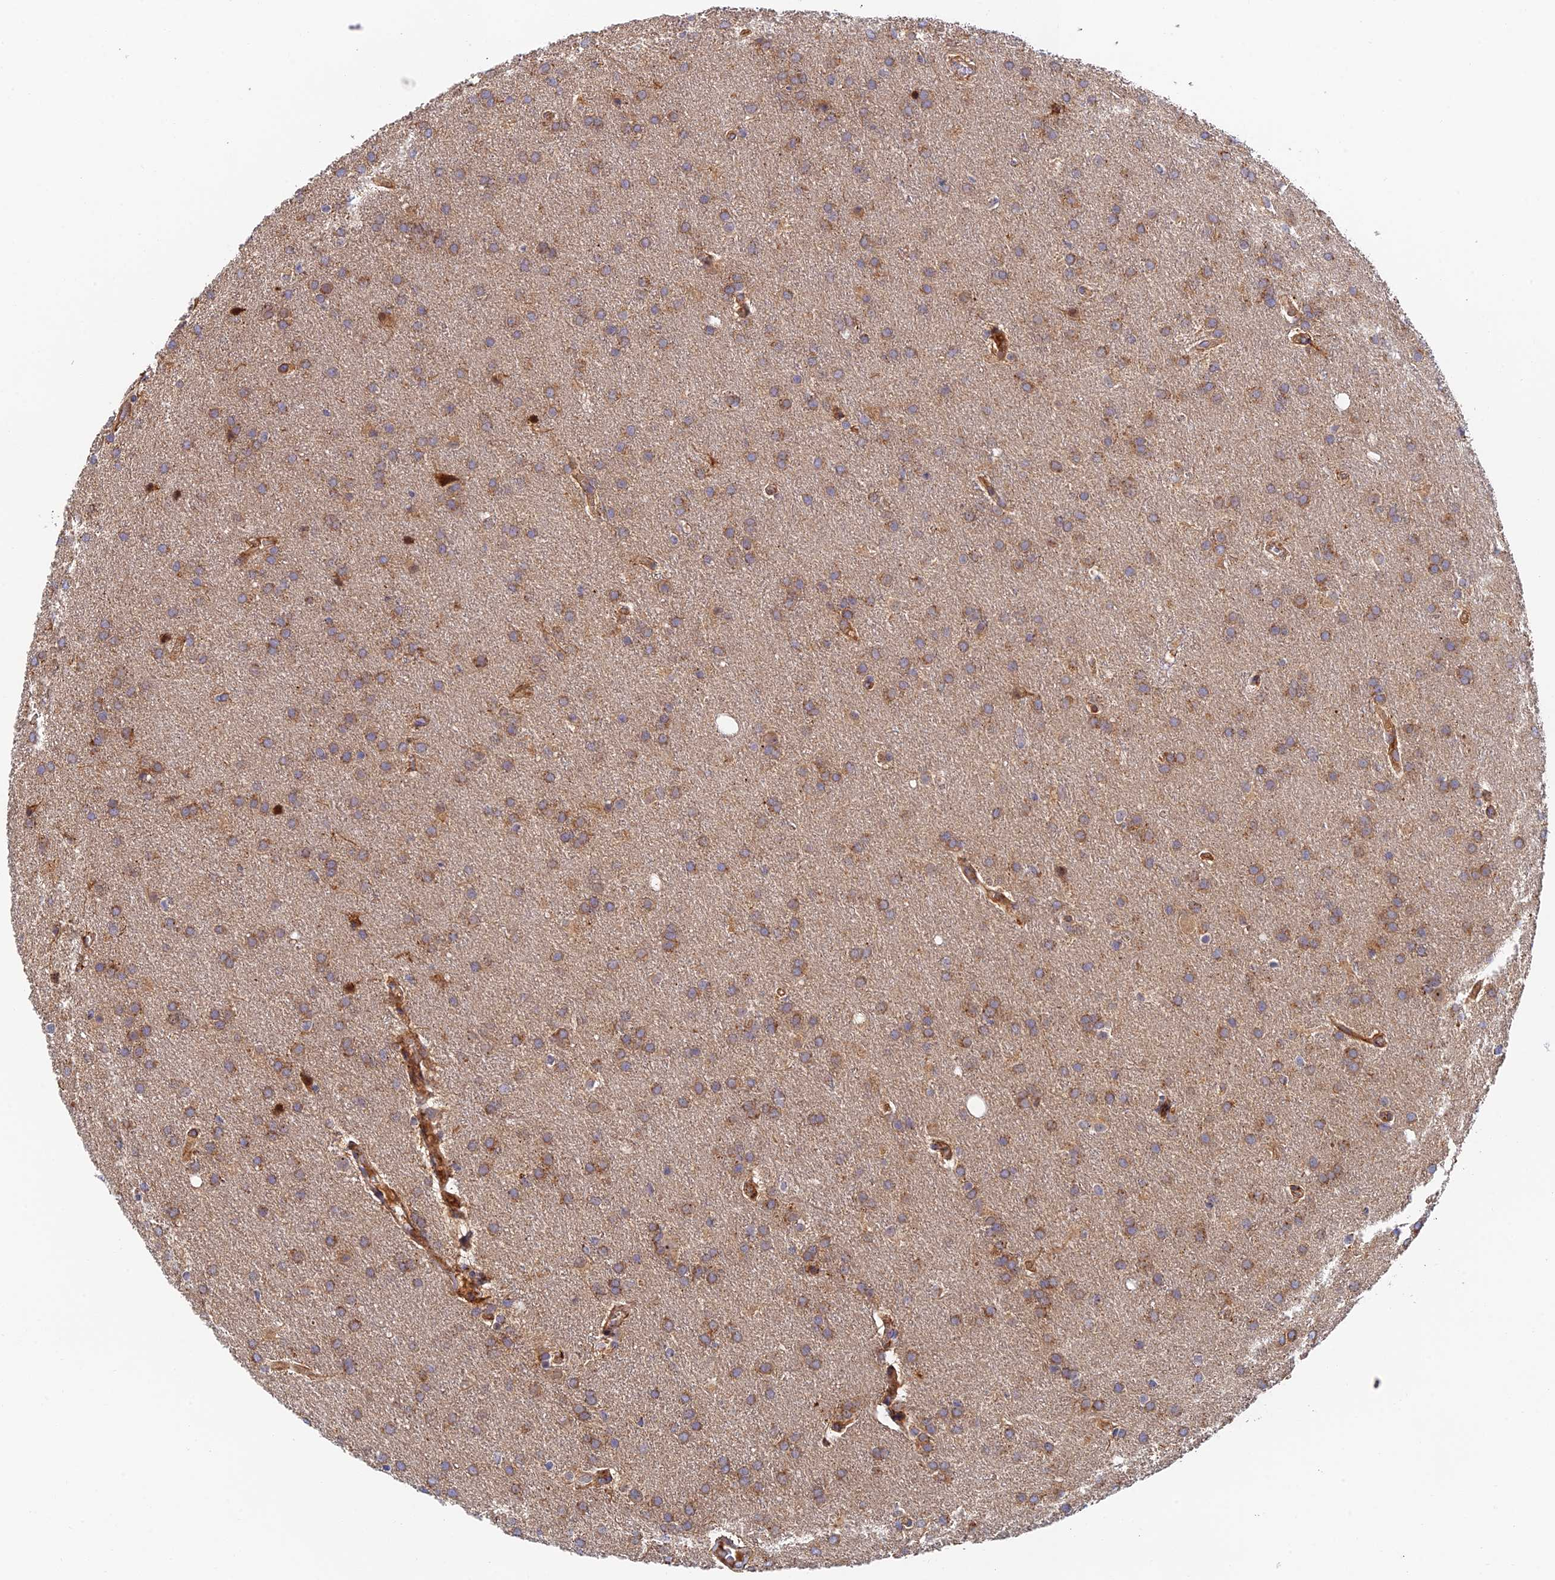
{"staining": {"intensity": "moderate", "quantity": ">75%", "location": "cytoplasmic/membranous"}, "tissue": "glioma", "cell_type": "Tumor cells", "image_type": "cancer", "snomed": [{"axis": "morphology", "description": "Glioma, malignant, Low grade"}, {"axis": "topography", "description": "Brain"}], "caption": "Immunohistochemical staining of glioma displays moderate cytoplasmic/membranous protein positivity in approximately >75% of tumor cells.", "gene": "PPP2R3C", "patient": {"sex": "female", "age": 32}}